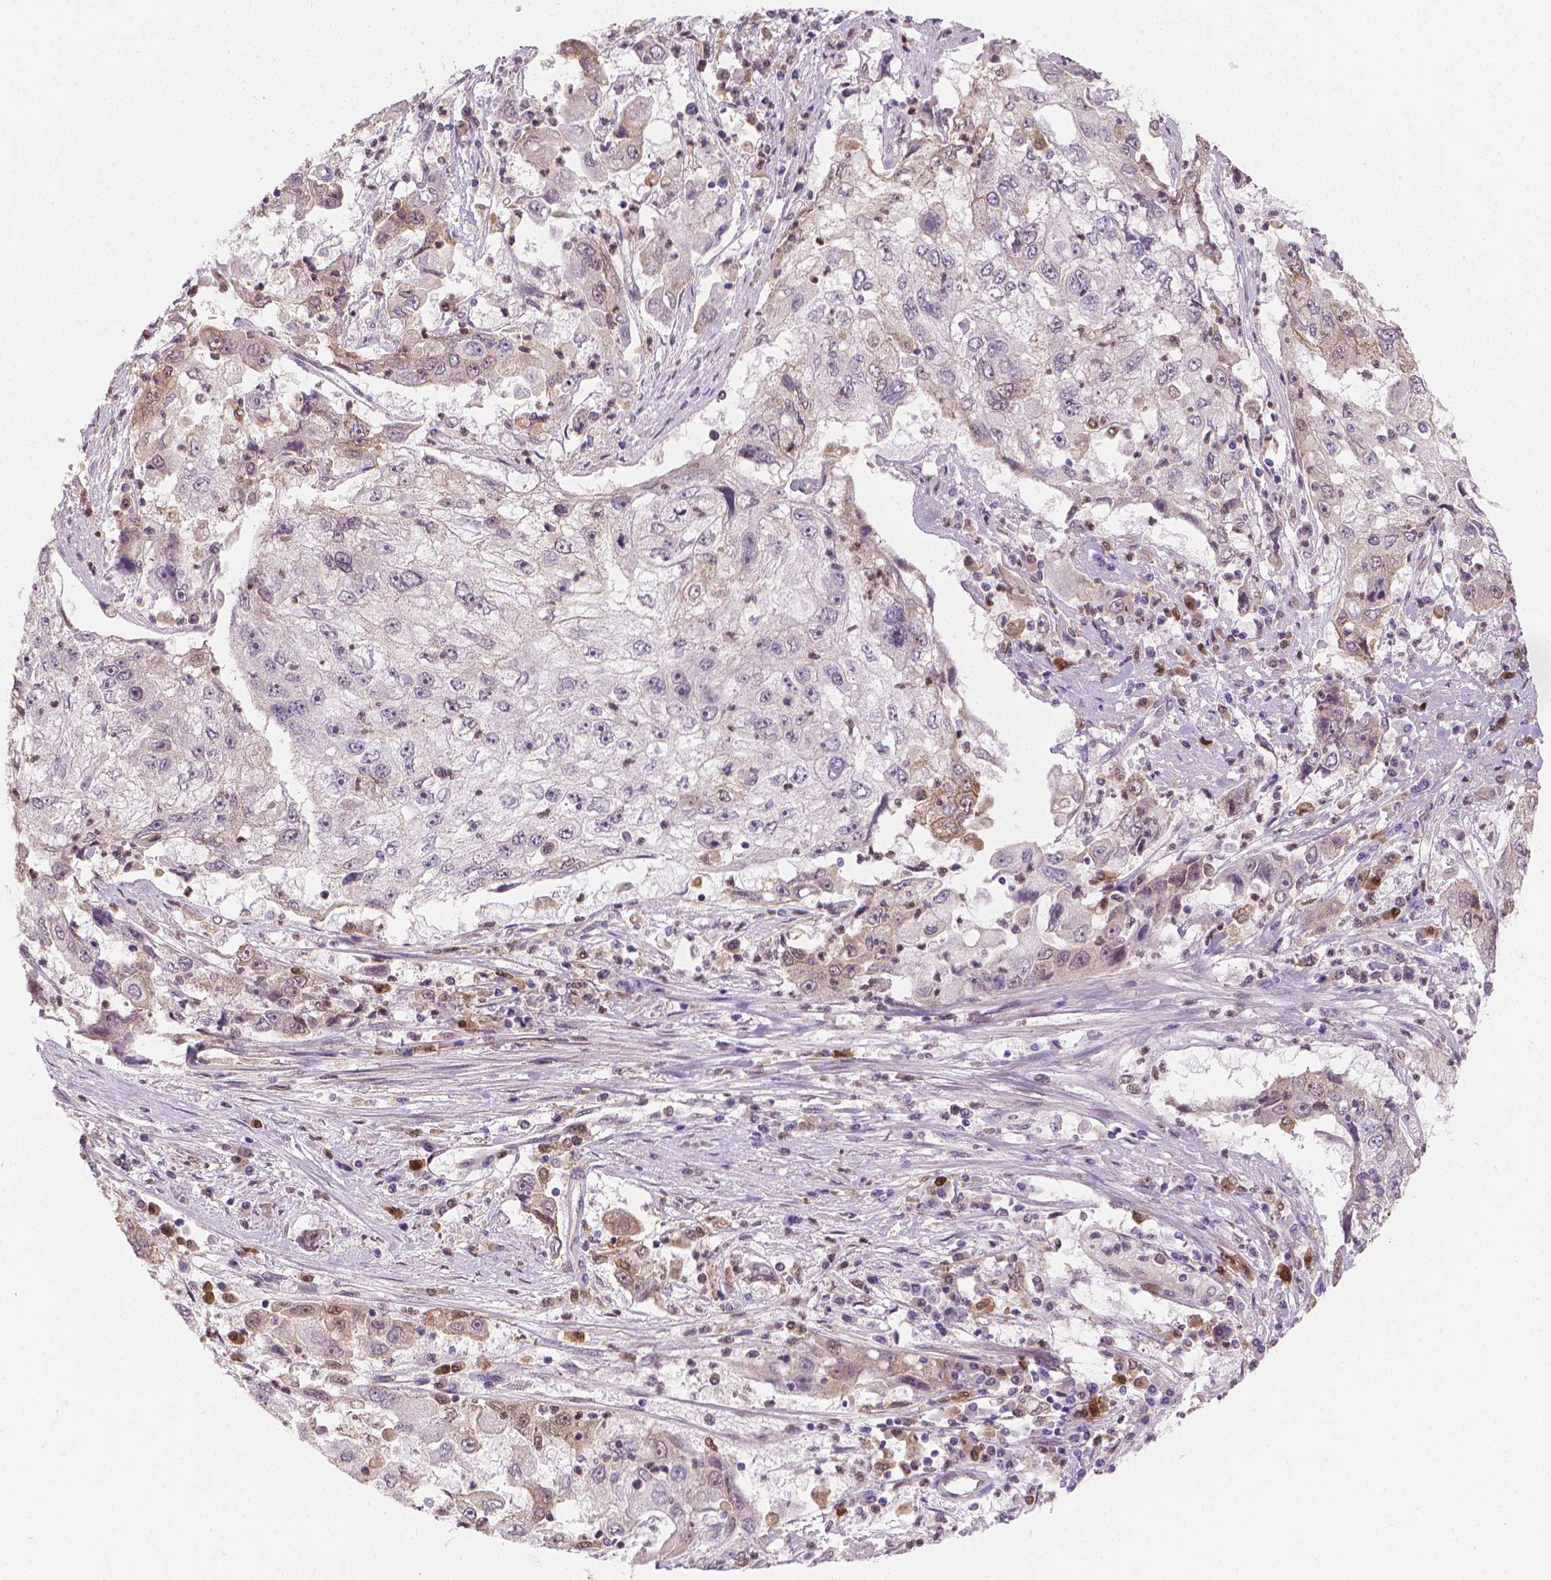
{"staining": {"intensity": "weak", "quantity": "<25%", "location": "cytoplasmic/membranous"}, "tissue": "cervical cancer", "cell_type": "Tumor cells", "image_type": "cancer", "snomed": [{"axis": "morphology", "description": "Squamous cell carcinoma, NOS"}, {"axis": "topography", "description": "Cervix"}], "caption": "Tumor cells show no significant protein expression in cervical cancer.", "gene": "TNFAIP2", "patient": {"sex": "female", "age": 36}}